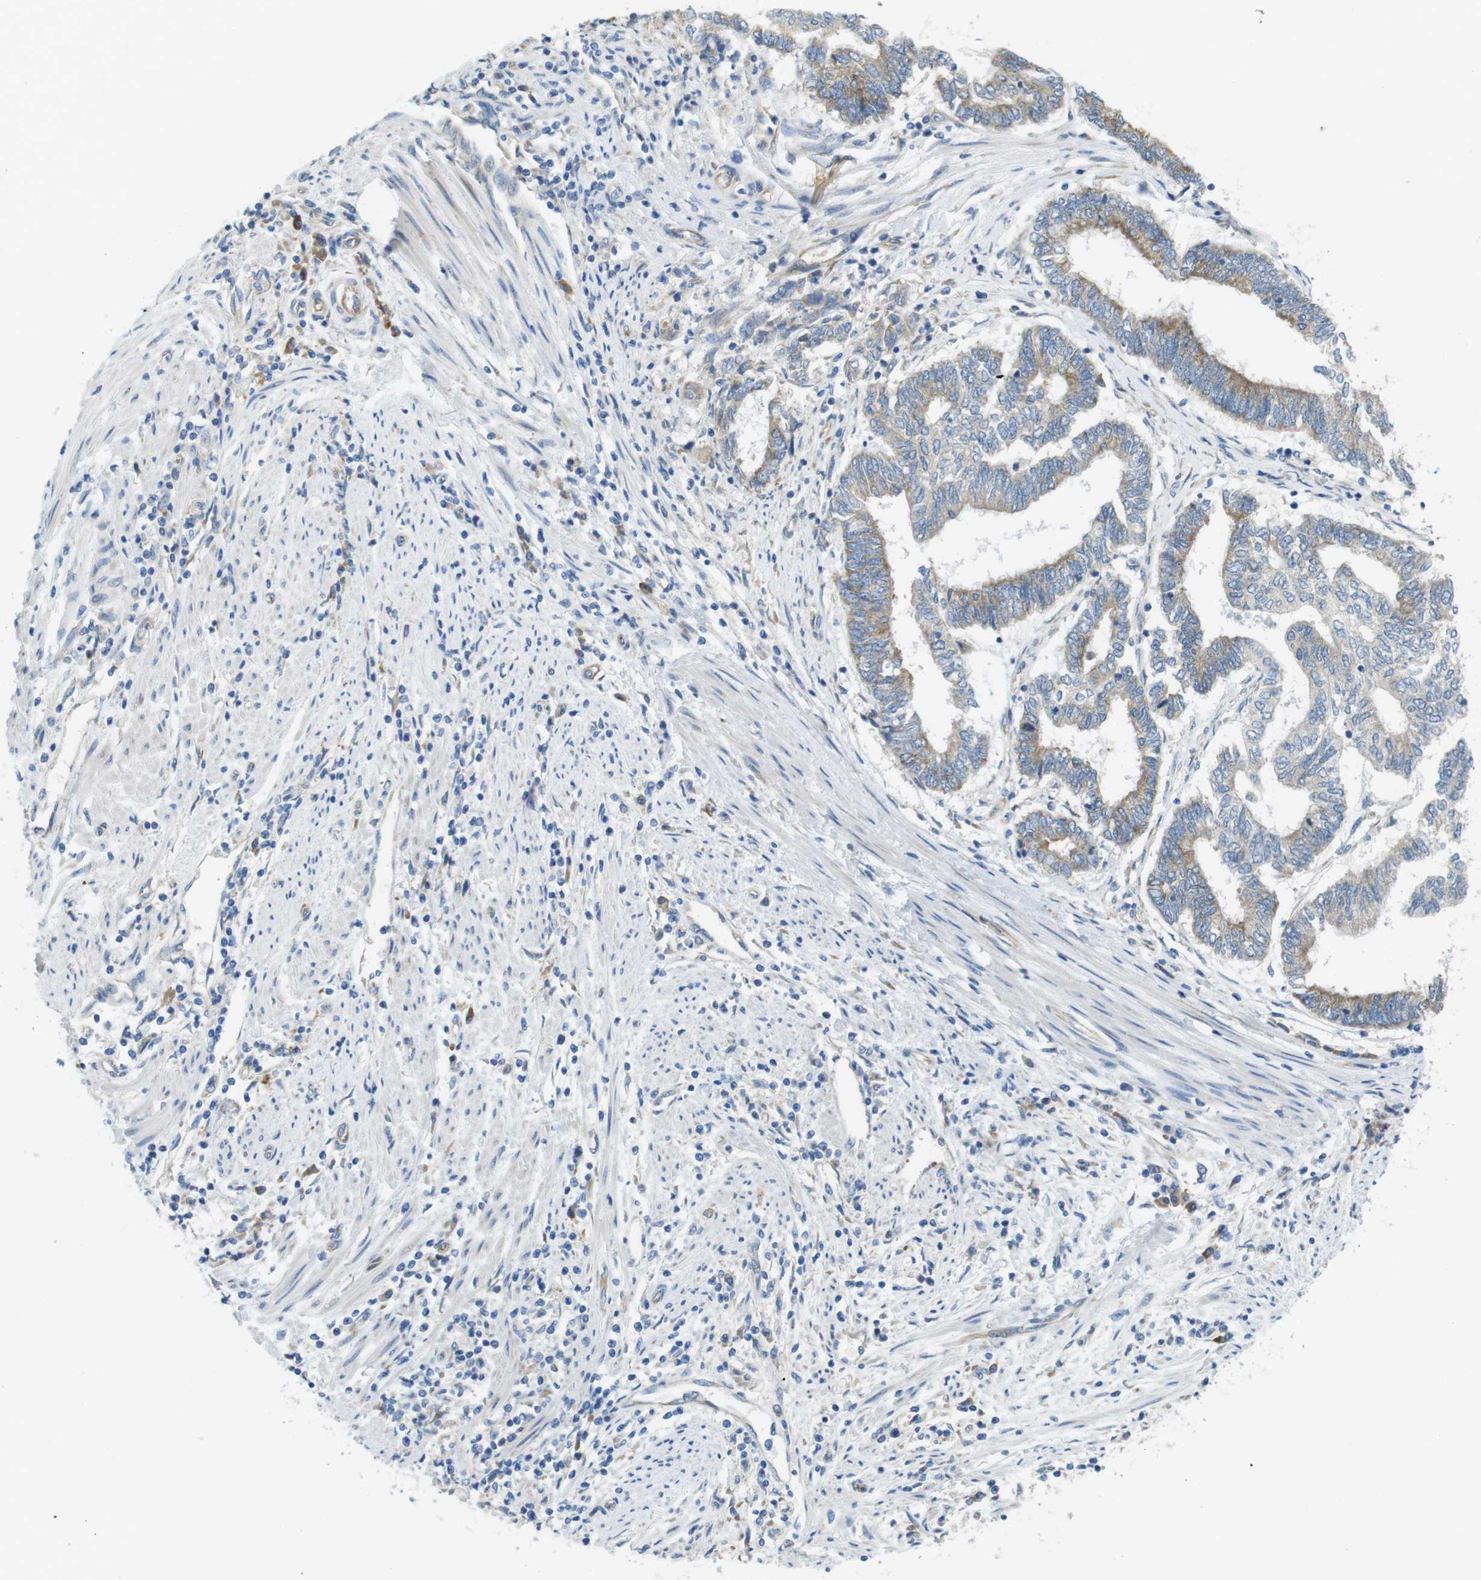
{"staining": {"intensity": "weak", "quantity": ">75%", "location": "cytoplasmic/membranous"}, "tissue": "endometrial cancer", "cell_type": "Tumor cells", "image_type": "cancer", "snomed": [{"axis": "morphology", "description": "Adenocarcinoma, NOS"}, {"axis": "topography", "description": "Uterus"}, {"axis": "topography", "description": "Endometrium"}], "caption": "Approximately >75% of tumor cells in human endometrial cancer show weak cytoplasmic/membranous protein positivity as visualized by brown immunohistochemical staining.", "gene": "TMEM234", "patient": {"sex": "female", "age": 70}}